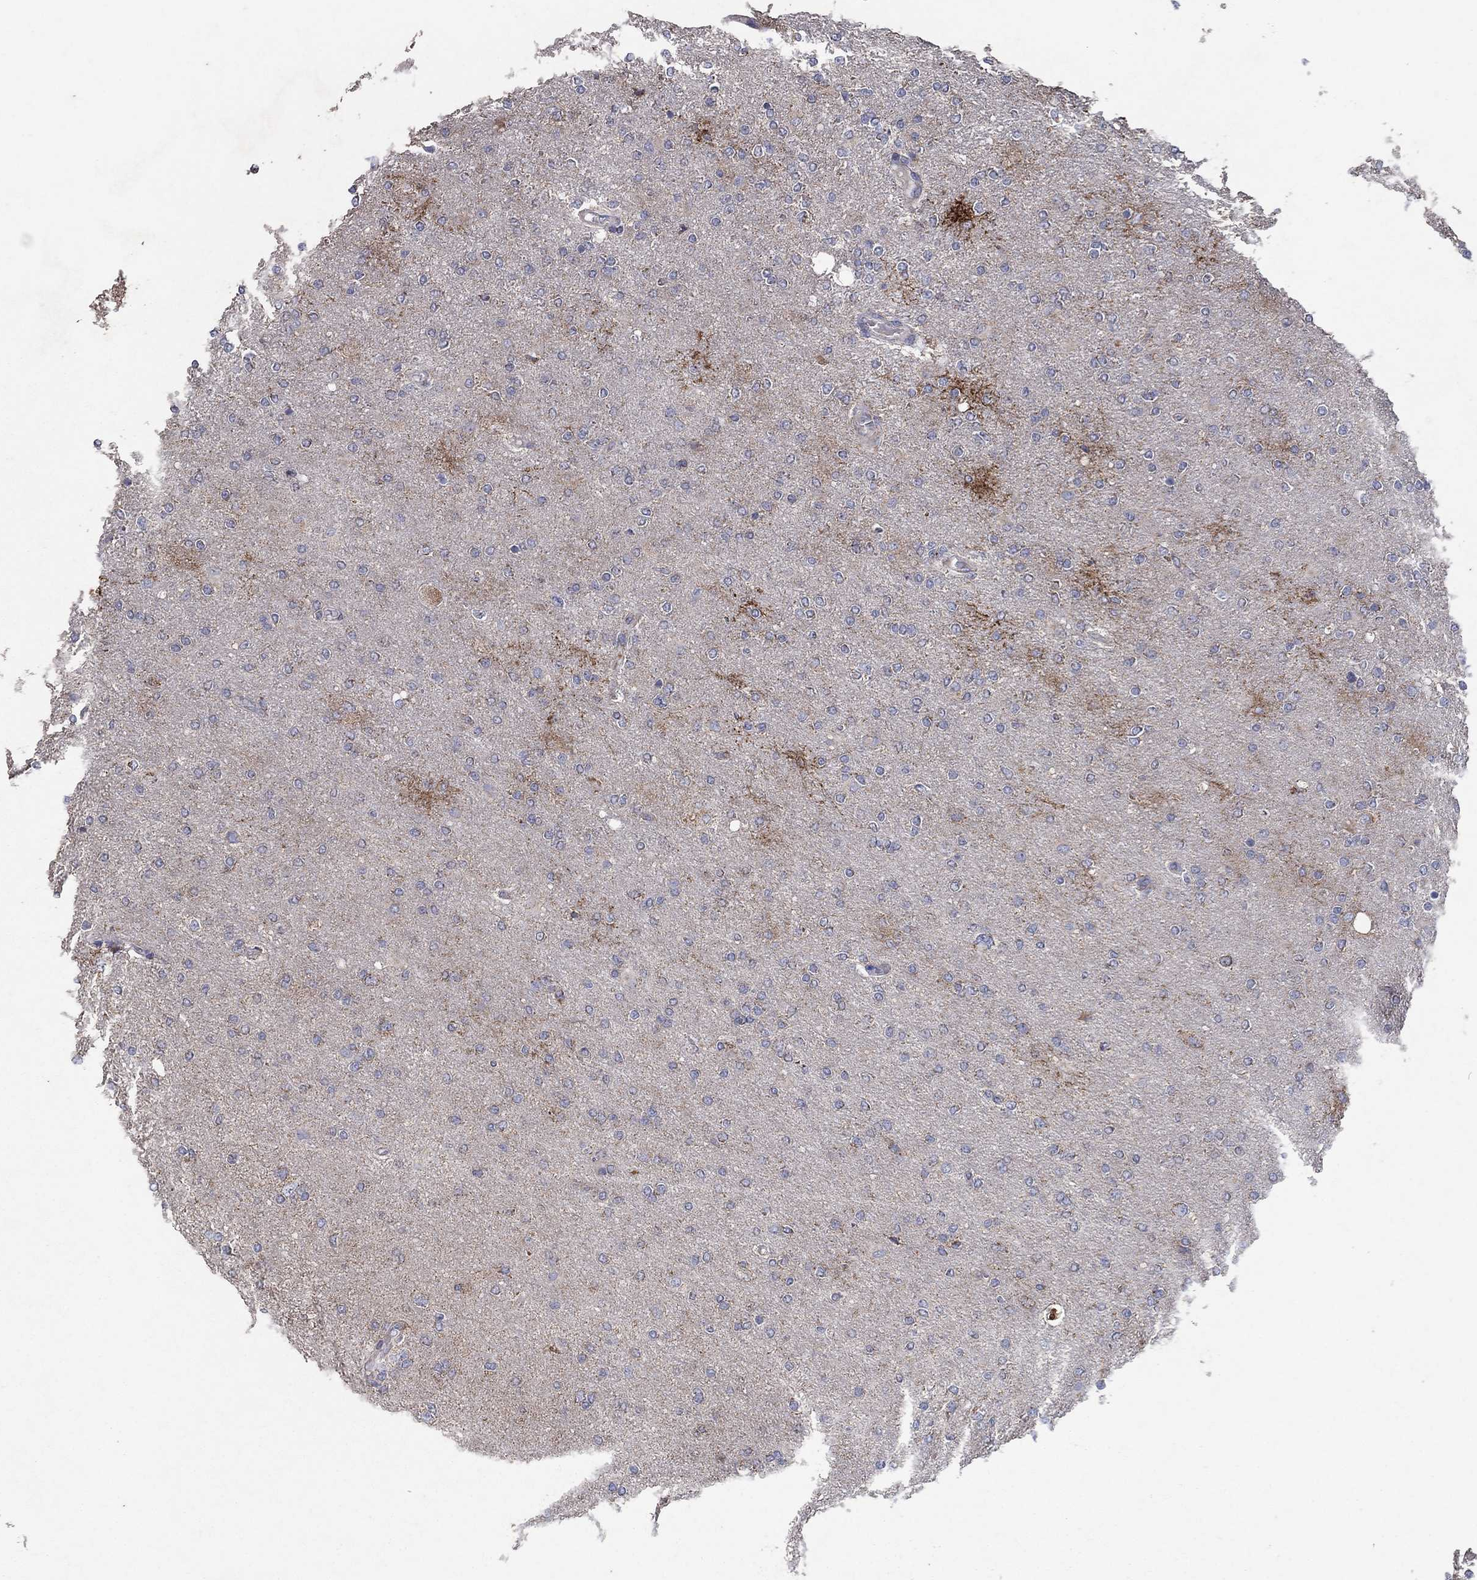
{"staining": {"intensity": "negative", "quantity": "none", "location": "none"}, "tissue": "glioma", "cell_type": "Tumor cells", "image_type": "cancer", "snomed": [{"axis": "morphology", "description": "Glioma, malignant, High grade"}, {"axis": "topography", "description": "Cerebral cortex"}], "caption": "Immunohistochemical staining of glioma reveals no significant staining in tumor cells.", "gene": "C9orf85", "patient": {"sex": "male", "age": 70}}